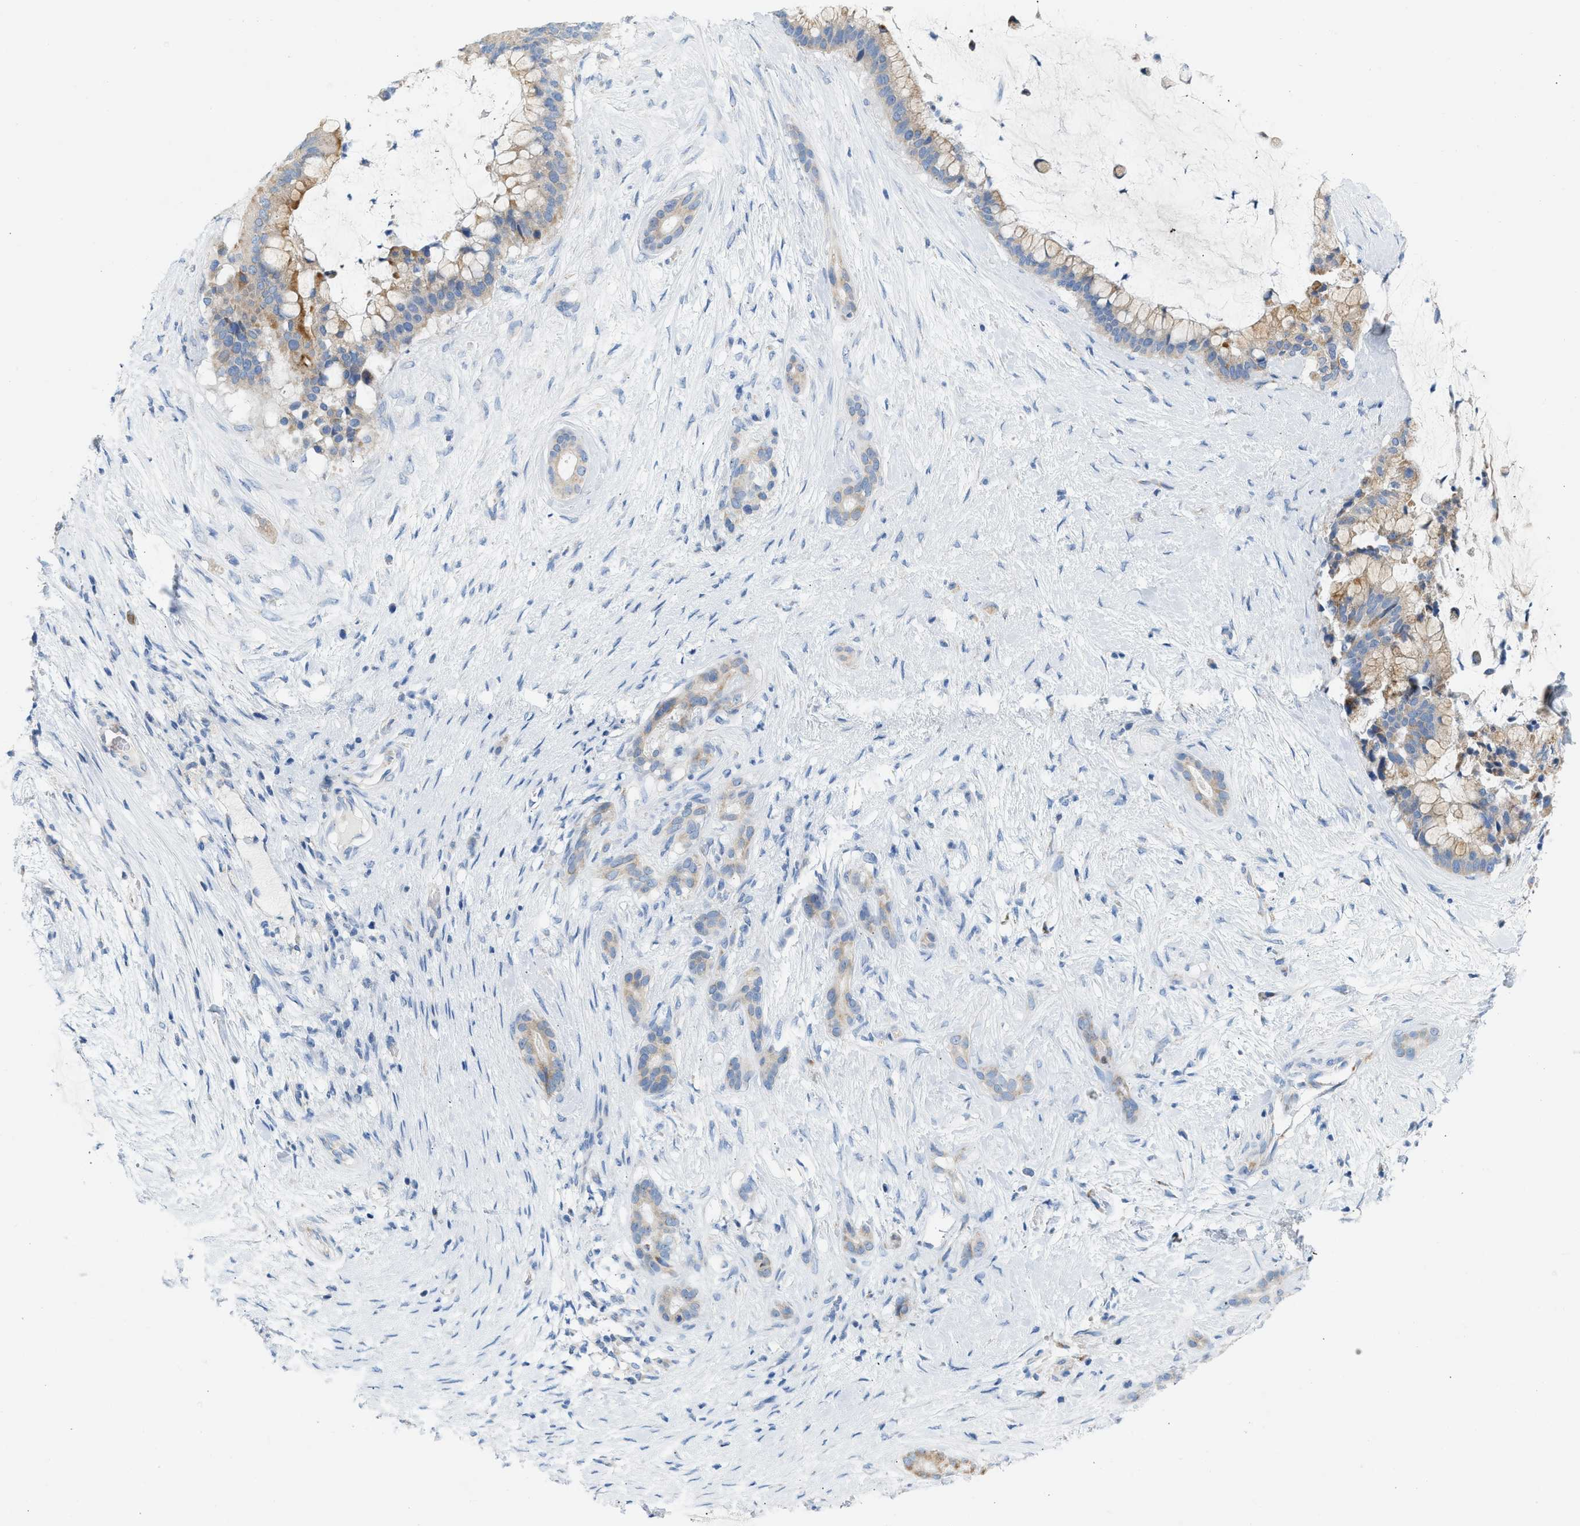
{"staining": {"intensity": "moderate", "quantity": ">75%", "location": "cytoplasmic/membranous"}, "tissue": "pancreatic cancer", "cell_type": "Tumor cells", "image_type": "cancer", "snomed": [{"axis": "morphology", "description": "Adenocarcinoma, NOS"}, {"axis": "topography", "description": "Pancreas"}], "caption": "The photomicrograph exhibits a brown stain indicating the presence of a protein in the cytoplasmic/membranous of tumor cells in pancreatic cancer (adenocarcinoma).", "gene": "NDUFS8", "patient": {"sex": "male", "age": 41}}